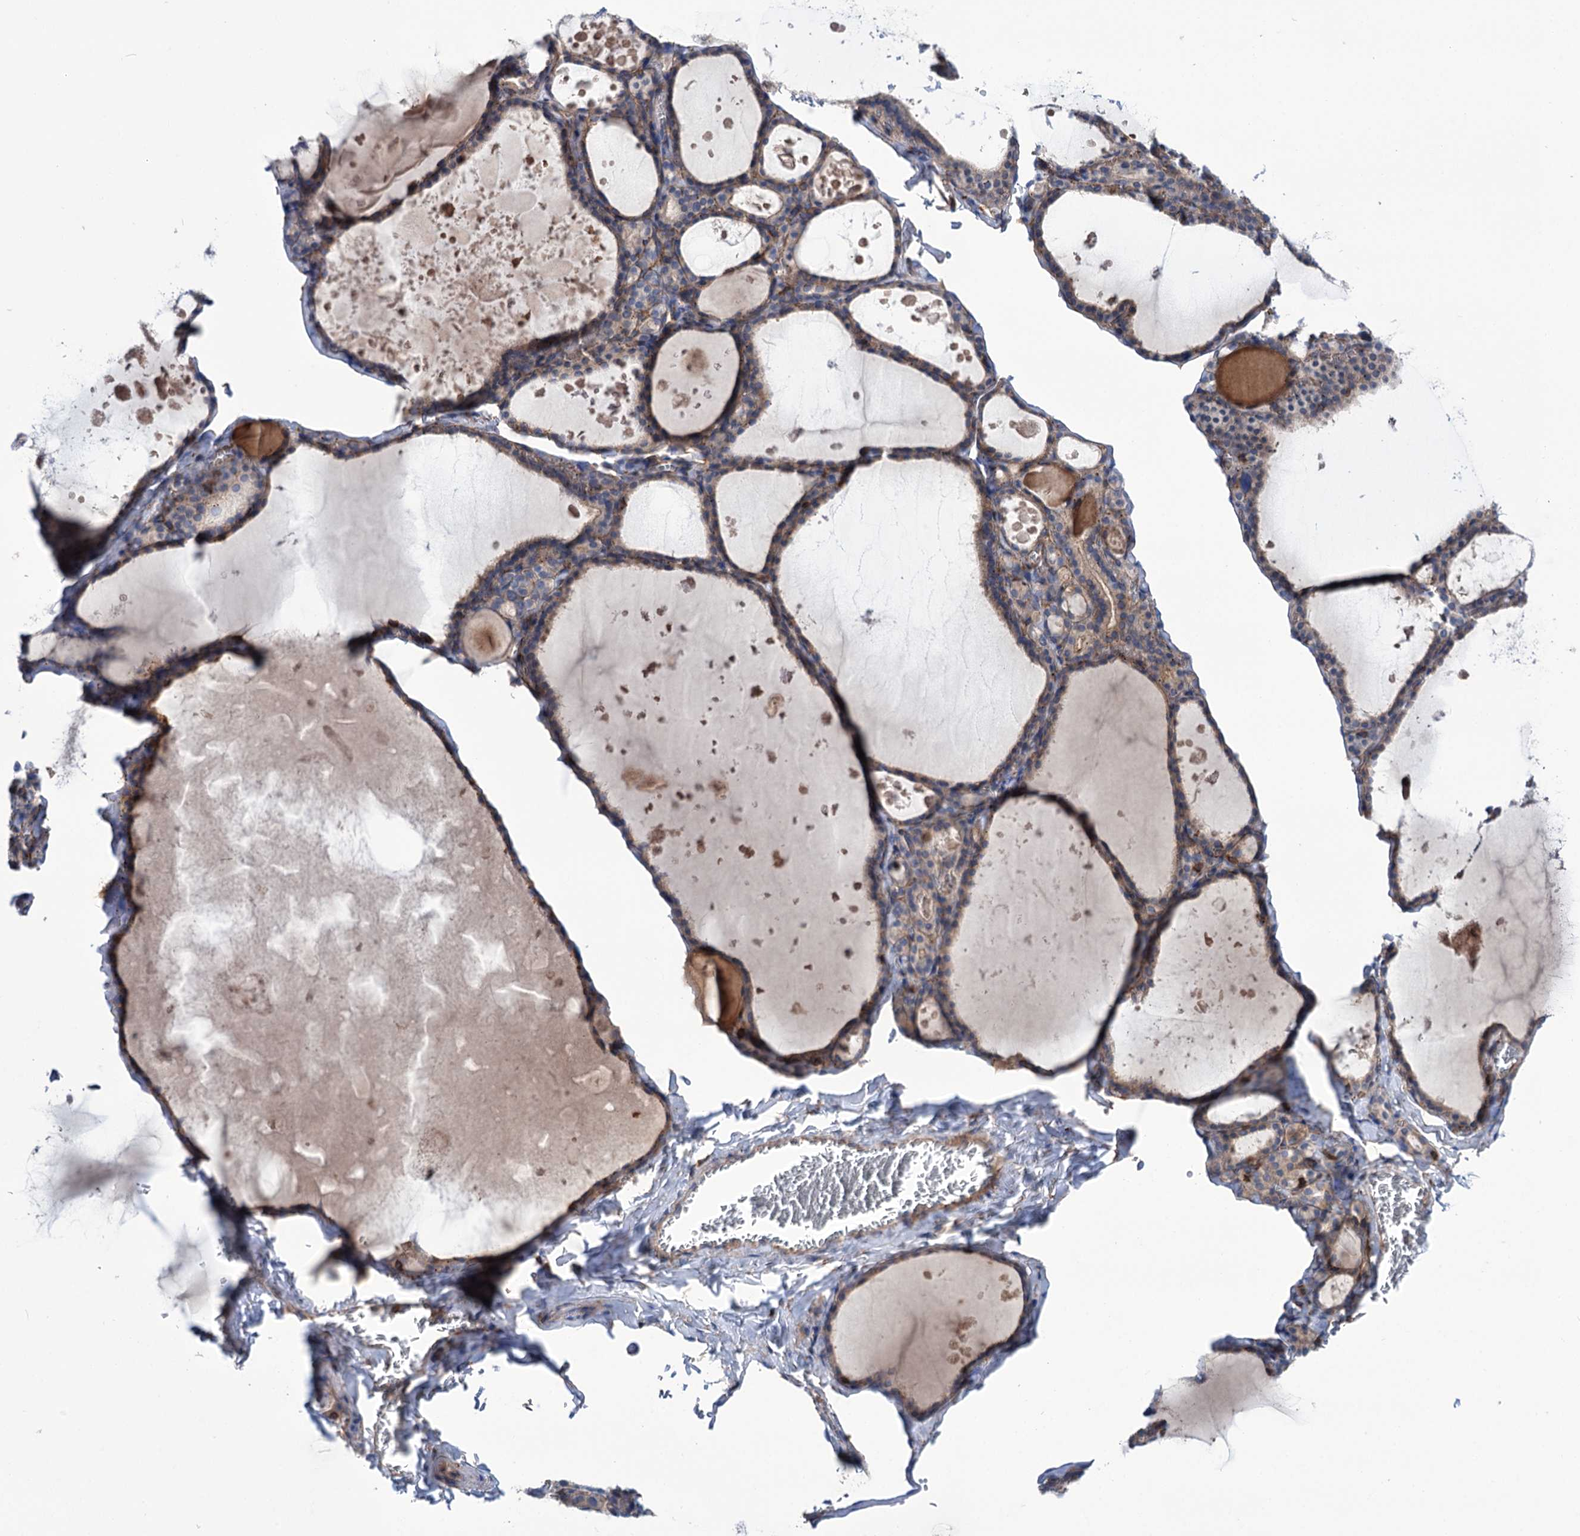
{"staining": {"intensity": "weak", "quantity": "25%-75%", "location": "cytoplasmic/membranous"}, "tissue": "thyroid gland", "cell_type": "Glandular cells", "image_type": "normal", "snomed": [{"axis": "morphology", "description": "Normal tissue, NOS"}, {"axis": "topography", "description": "Thyroid gland"}], "caption": "This micrograph shows immunohistochemistry staining of normal human thyroid gland, with low weak cytoplasmic/membranous staining in approximately 25%-75% of glandular cells.", "gene": "DEF6", "patient": {"sex": "male", "age": 56}}